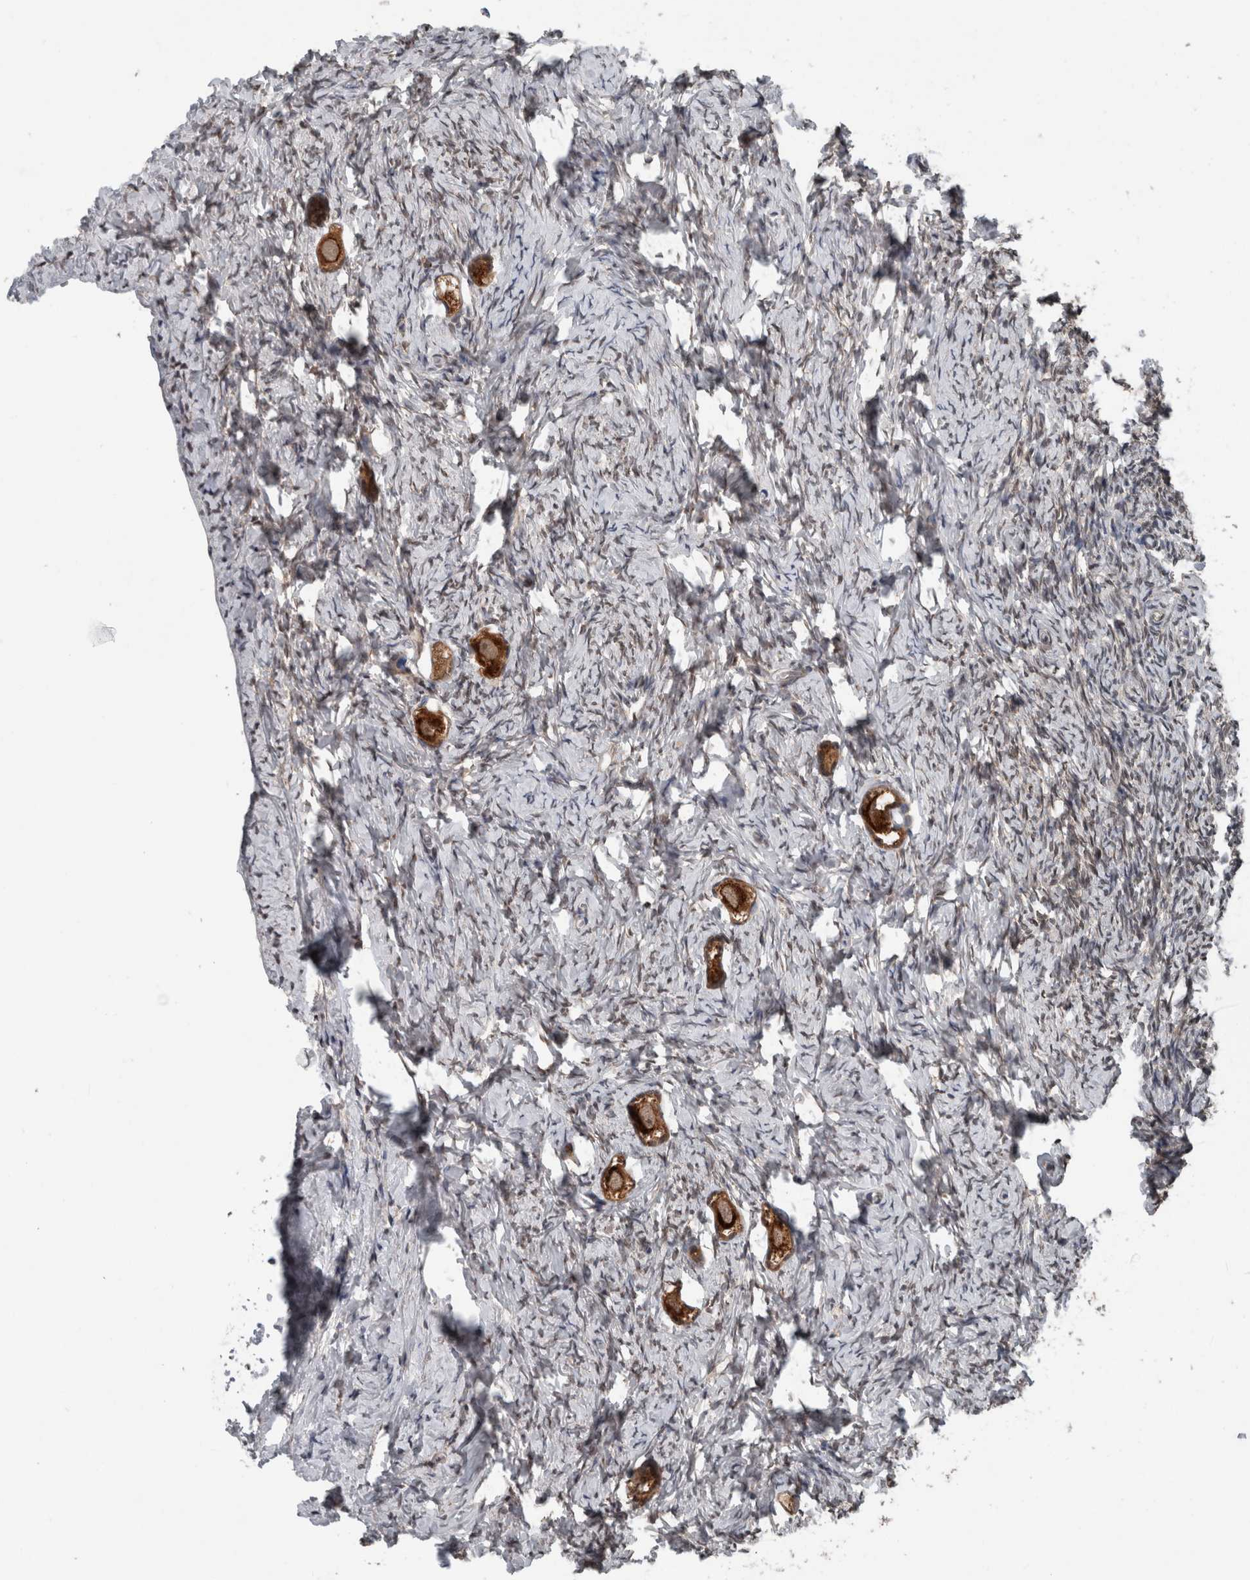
{"staining": {"intensity": "strong", "quantity": ">75%", "location": "cytoplasmic/membranous"}, "tissue": "ovary", "cell_type": "Follicle cells", "image_type": "normal", "snomed": [{"axis": "morphology", "description": "Normal tissue, NOS"}, {"axis": "topography", "description": "Ovary"}], "caption": "An image of human ovary stained for a protein reveals strong cytoplasmic/membranous brown staining in follicle cells.", "gene": "ENY2", "patient": {"sex": "female", "age": 27}}